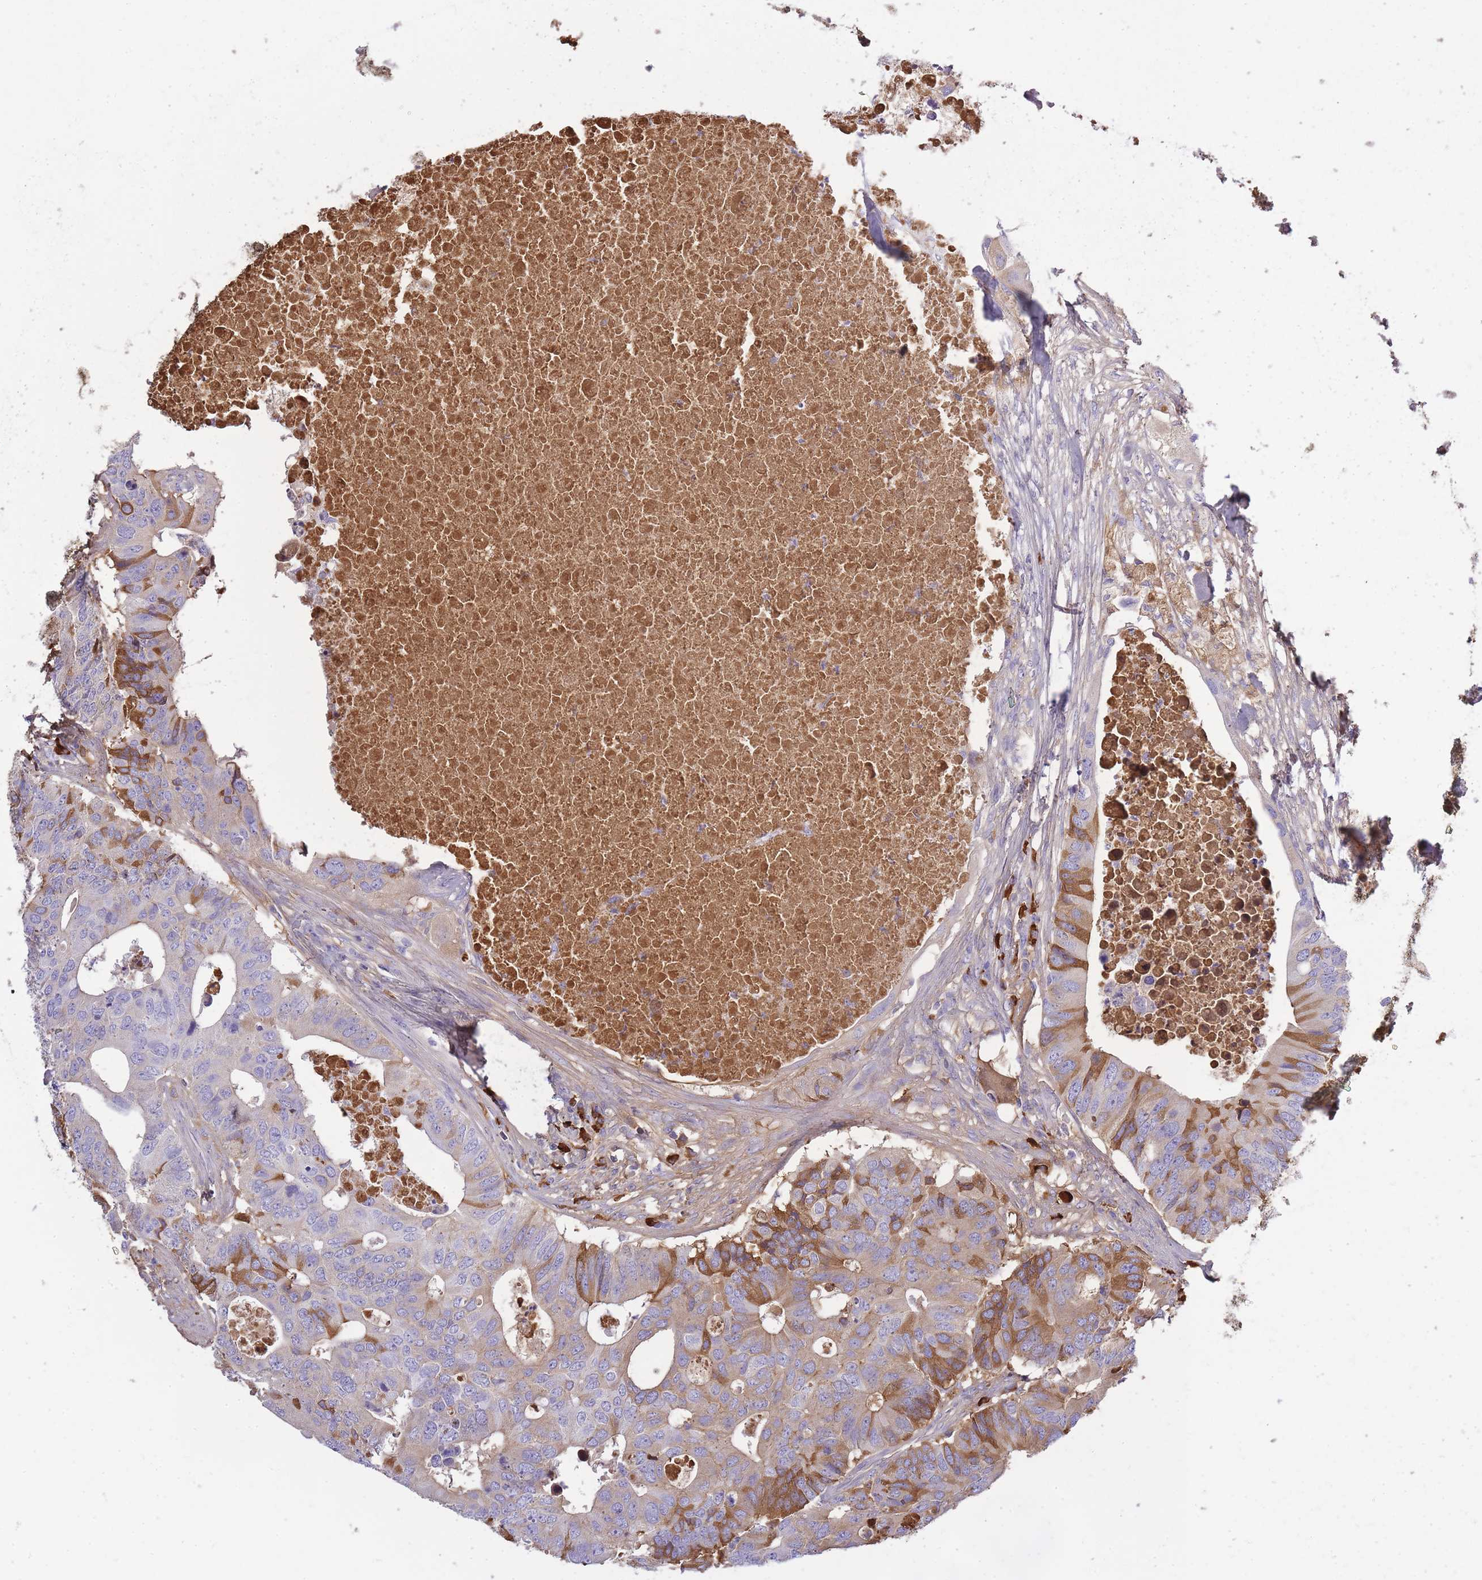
{"staining": {"intensity": "moderate", "quantity": "25%-75%", "location": "cytoplasmic/membranous"}, "tissue": "colorectal cancer", "cell_type": "Tumor cells", "image_type": "cancer", "snomed": [{"axis": "morphology", "description": "Adenocarcinoma, NOS"}, {"axis": "topography", "description": "Colon"}], "caption": "Immunohistochemical staining of human colorectal adenocarcinoma displays medium levels of moderate cytoplasmic/membranous protein positivity in approximately 25%-75% of tumor cells.", "gene": "IGKV1D-42", "patient": {"sex": "male", "age": 71}}